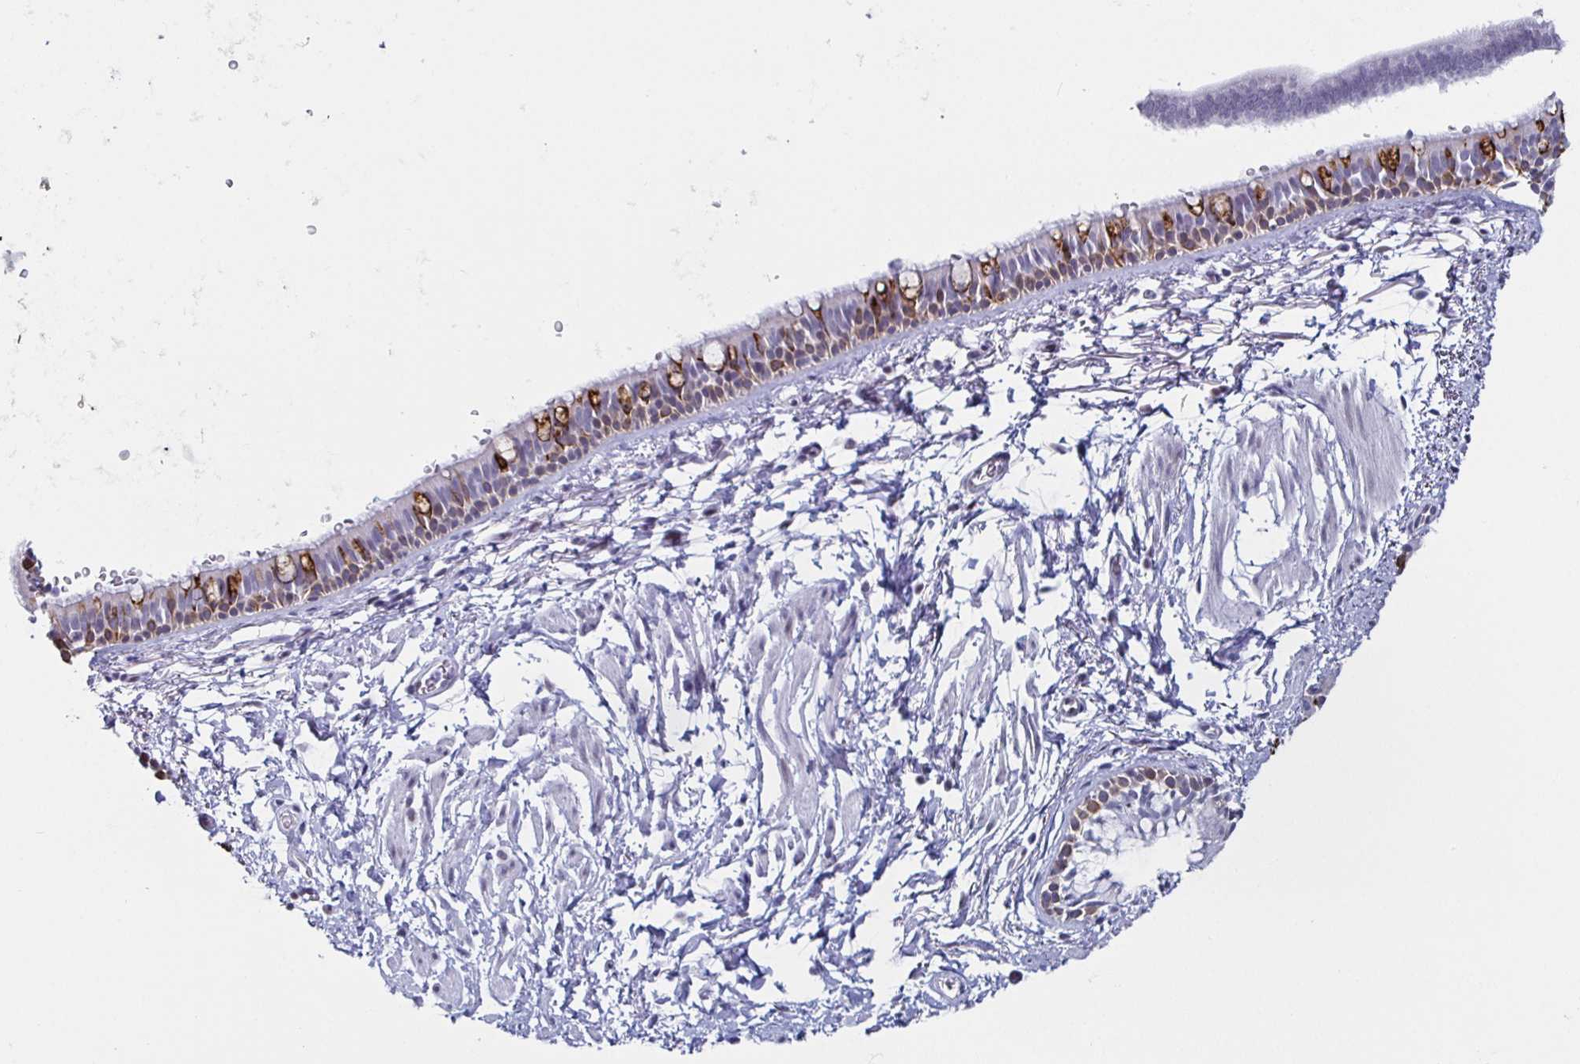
{"staining": {"intensity": "moderate", "quantity": "25%-75%", "location": "cytoplasmic/membranous"}, "tissue": "bronchus", "cell_type": "Respiratory epithelial cells", "image_type": "normal", "snomed": [{"axis": "morphology", "description": "Normal tissue, NOS"}, {"axis": "topography", "description": "Lymph node"}, {"axis": "topography", "description": "Cartilage tissue"}, {"axis": "topography", "description": "Bronchus"}], "caption": "IHC micrograph of benign bronchus: human bronchus stained using immunohistochemistry demonstrates medium levels of moderate protein expression localized specifically in the cytoplasmic/membranous of respiratory epithelial cells, appearing as a cytoplasmic/membranous brown color.", "gene": "KRT4", "patient": {"sex": "female", "age": 70}}